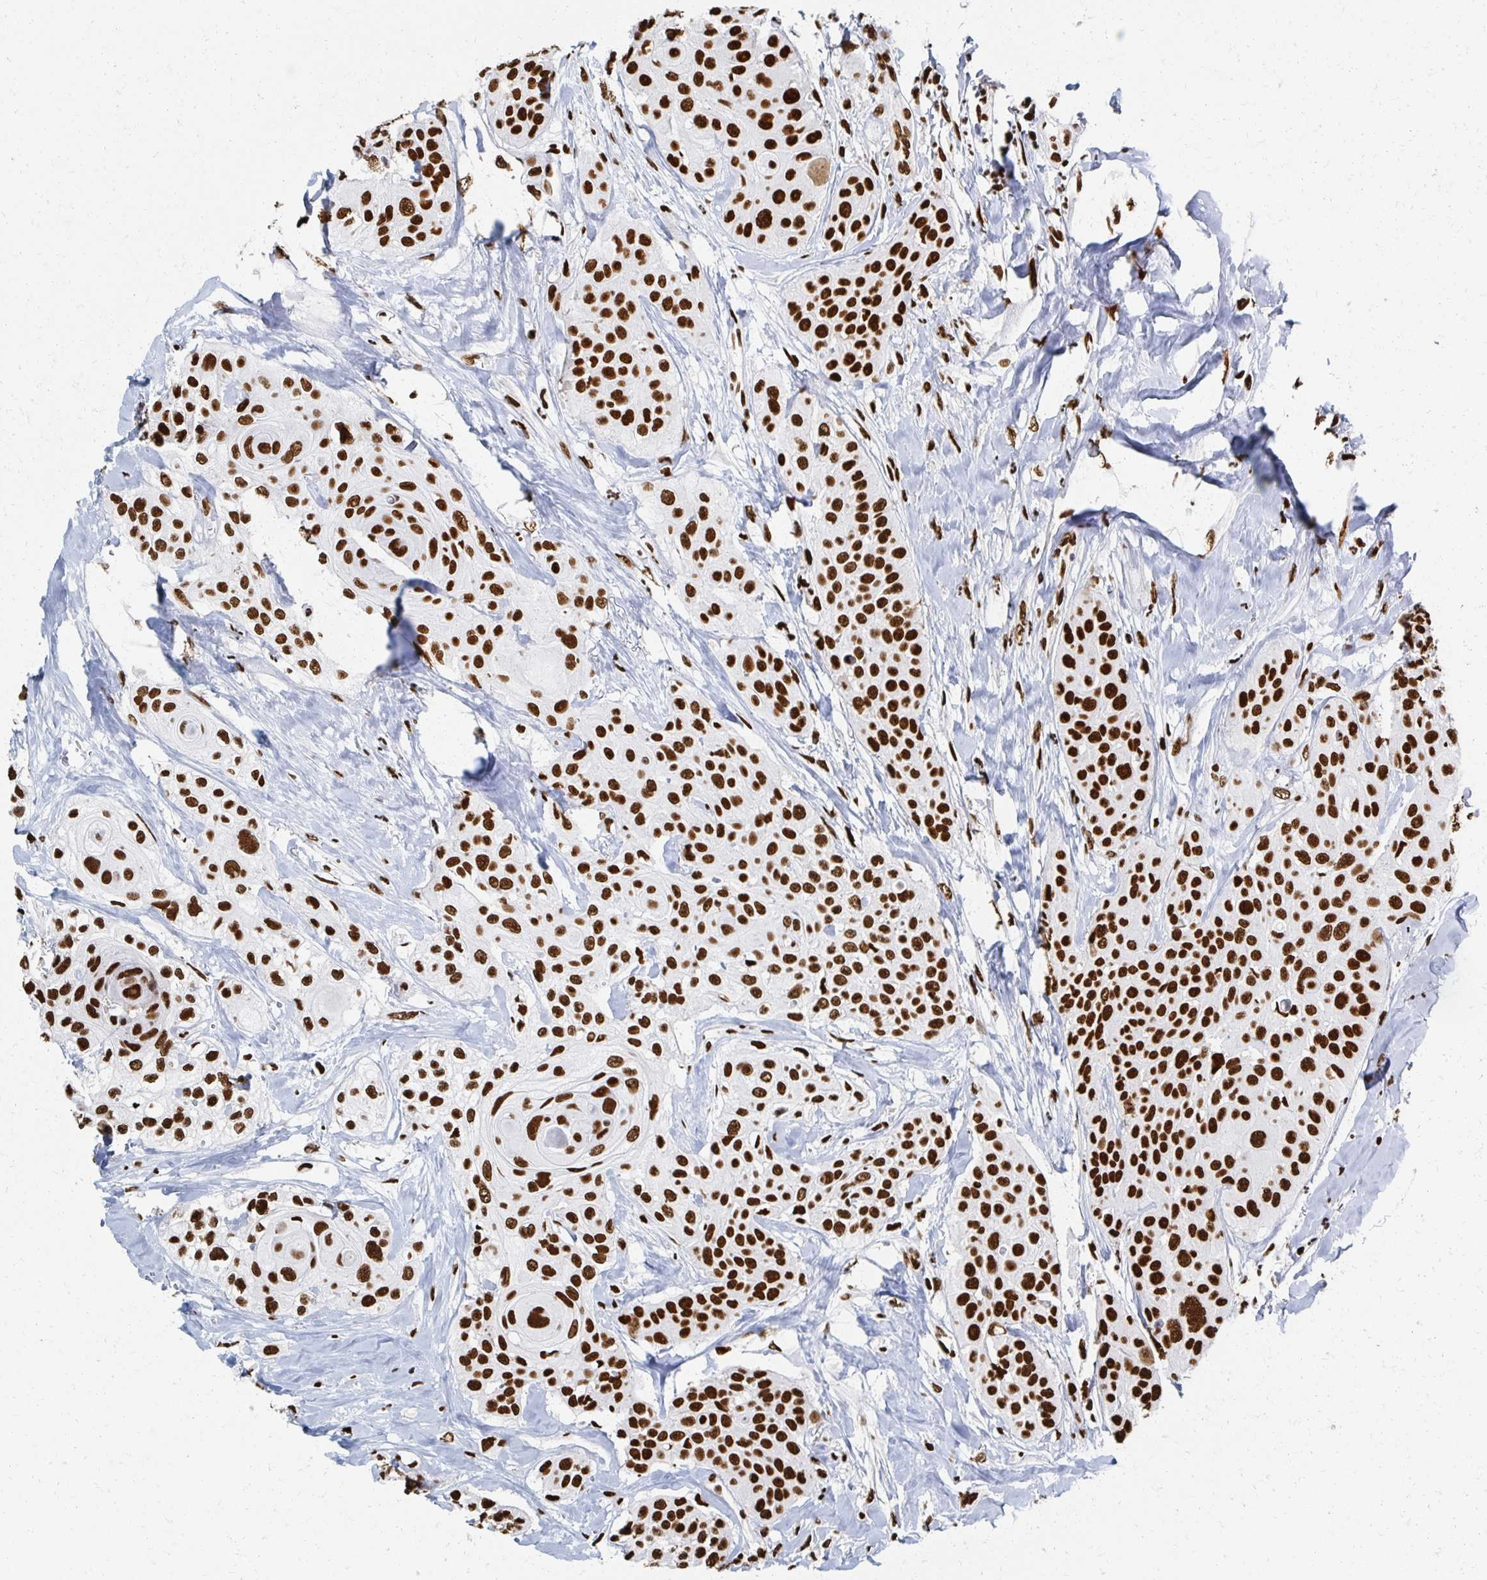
{"staining": {"intensity": "strong", "quantity": ">75%", "location": "nuclear"}, "tissue": "head and neck cancer", "cell_type": "Tumor cells", "image_type": "cancer", "snomed": [{"axis": "morphology", "description": "Squamous cell carcinoma, NOS"}, {"axis": "topography", "description": "Head-Neck"}], "caption": "This is an image of IHC staining of head and neck cancer (squamous cell carcinoma), which shows strong staining in the nuclear of tumor cells.", "gene": "RBBP7", "patient": {"sex": "male", "age": 83}}